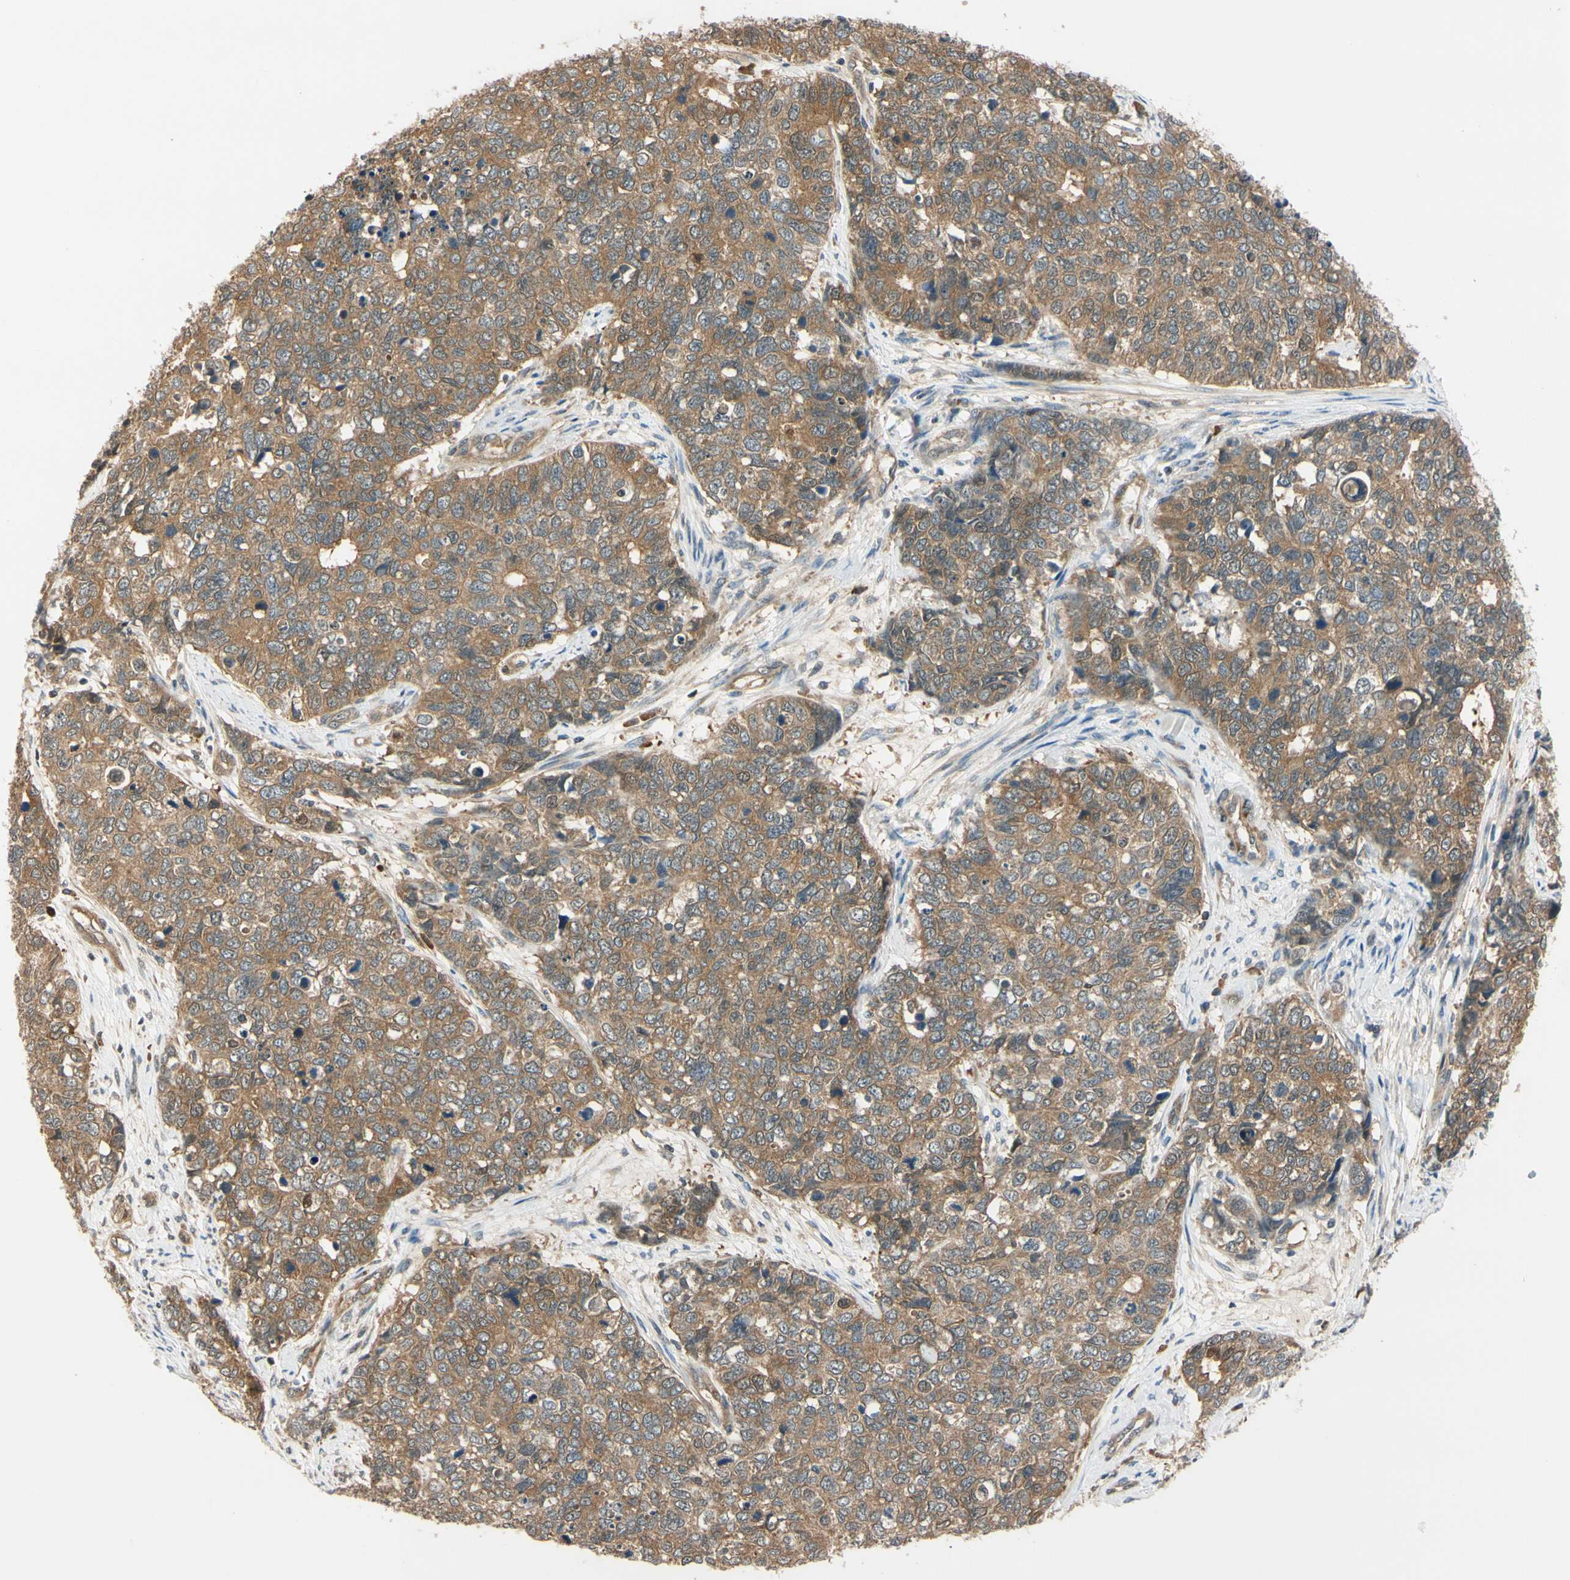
{"staining": {"intensity": "moderate", "quantity": ">75%", "location": "cytoplasmic/membranous"}, "tissue": "cervical cancer", "cell_type": "Tumor cells", "image_type": "cancer", "snomed": [{"axis": "morphology", "description": "Squamous cell carcinoma, NOS"}, {"axis": "topography", "description": "Cervix"}], "caption": "A brown stain highlights moderate cytoplasmic/membranous positivity of a protein in cervical cancer (squamous cell carcinoma) tumor cells.", "gene": "RASGRF1", "patient": {"sex": "female", "age": 63}}